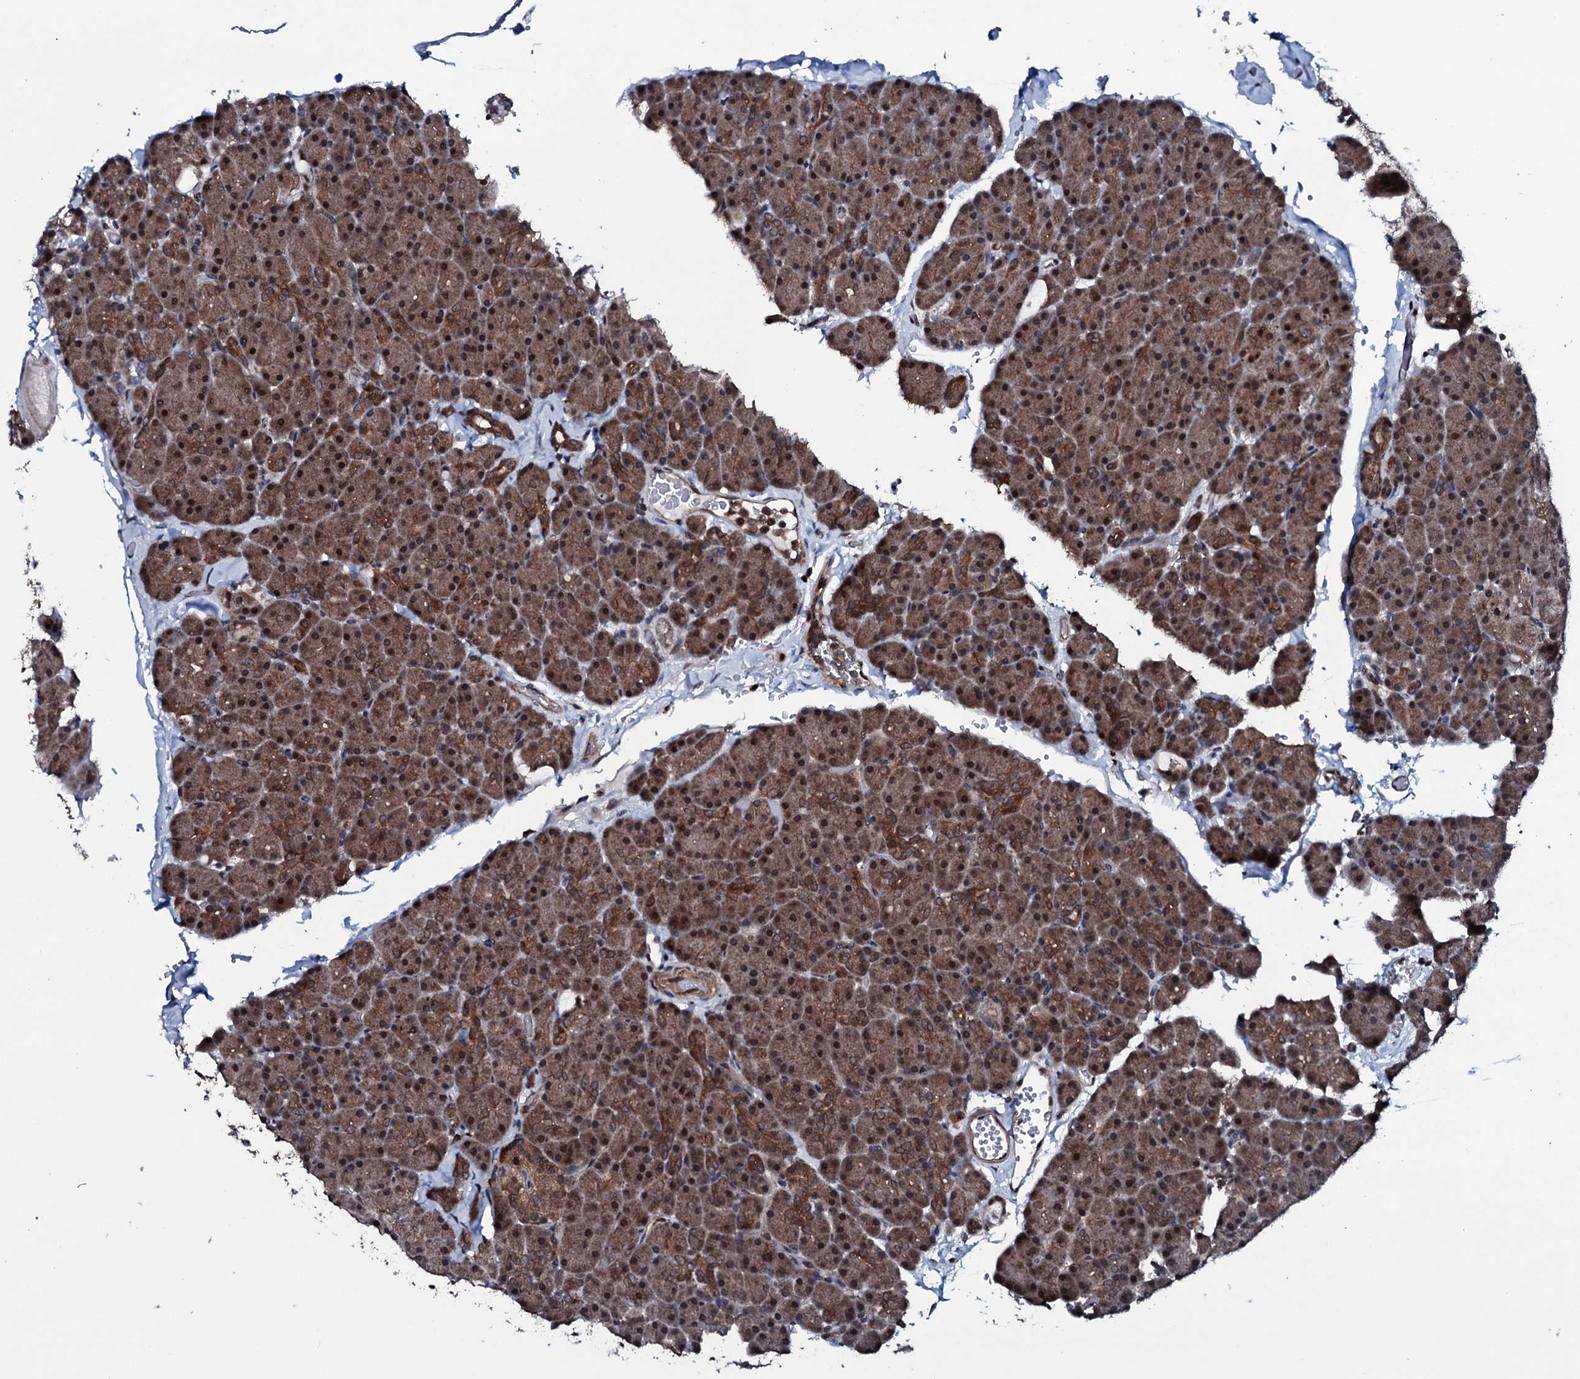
{"staining": {"intensity": "moderate", "quantity": ">75%", "location": "cytoplasmic/membranous,nuclear"}, "tissue": "pancreas", "cell_type": "Exocrine glandular cells", "image_type": "normal", "snomed": [{"axis": "morphology", "description": "Normal tissue, NOS"}, {"axis": "topography", "description": "Pancreas"}], "caption": "Immunohistochemistry (DAB (3,3'-diaminobenzidine)) staining of benign pancreas exhibits moderate cytoplasmic/membranous,nuclear protein staining in about >75% of exocrine glandular cells. The staining was performed using DAB (3,3'-diaminobenzidine), with brown indicating positive protein expression. Nuclei are stained blue with hematoxylin.", "gene": "OGFOD2", "patient": {"sex": "male", "age": 36}}